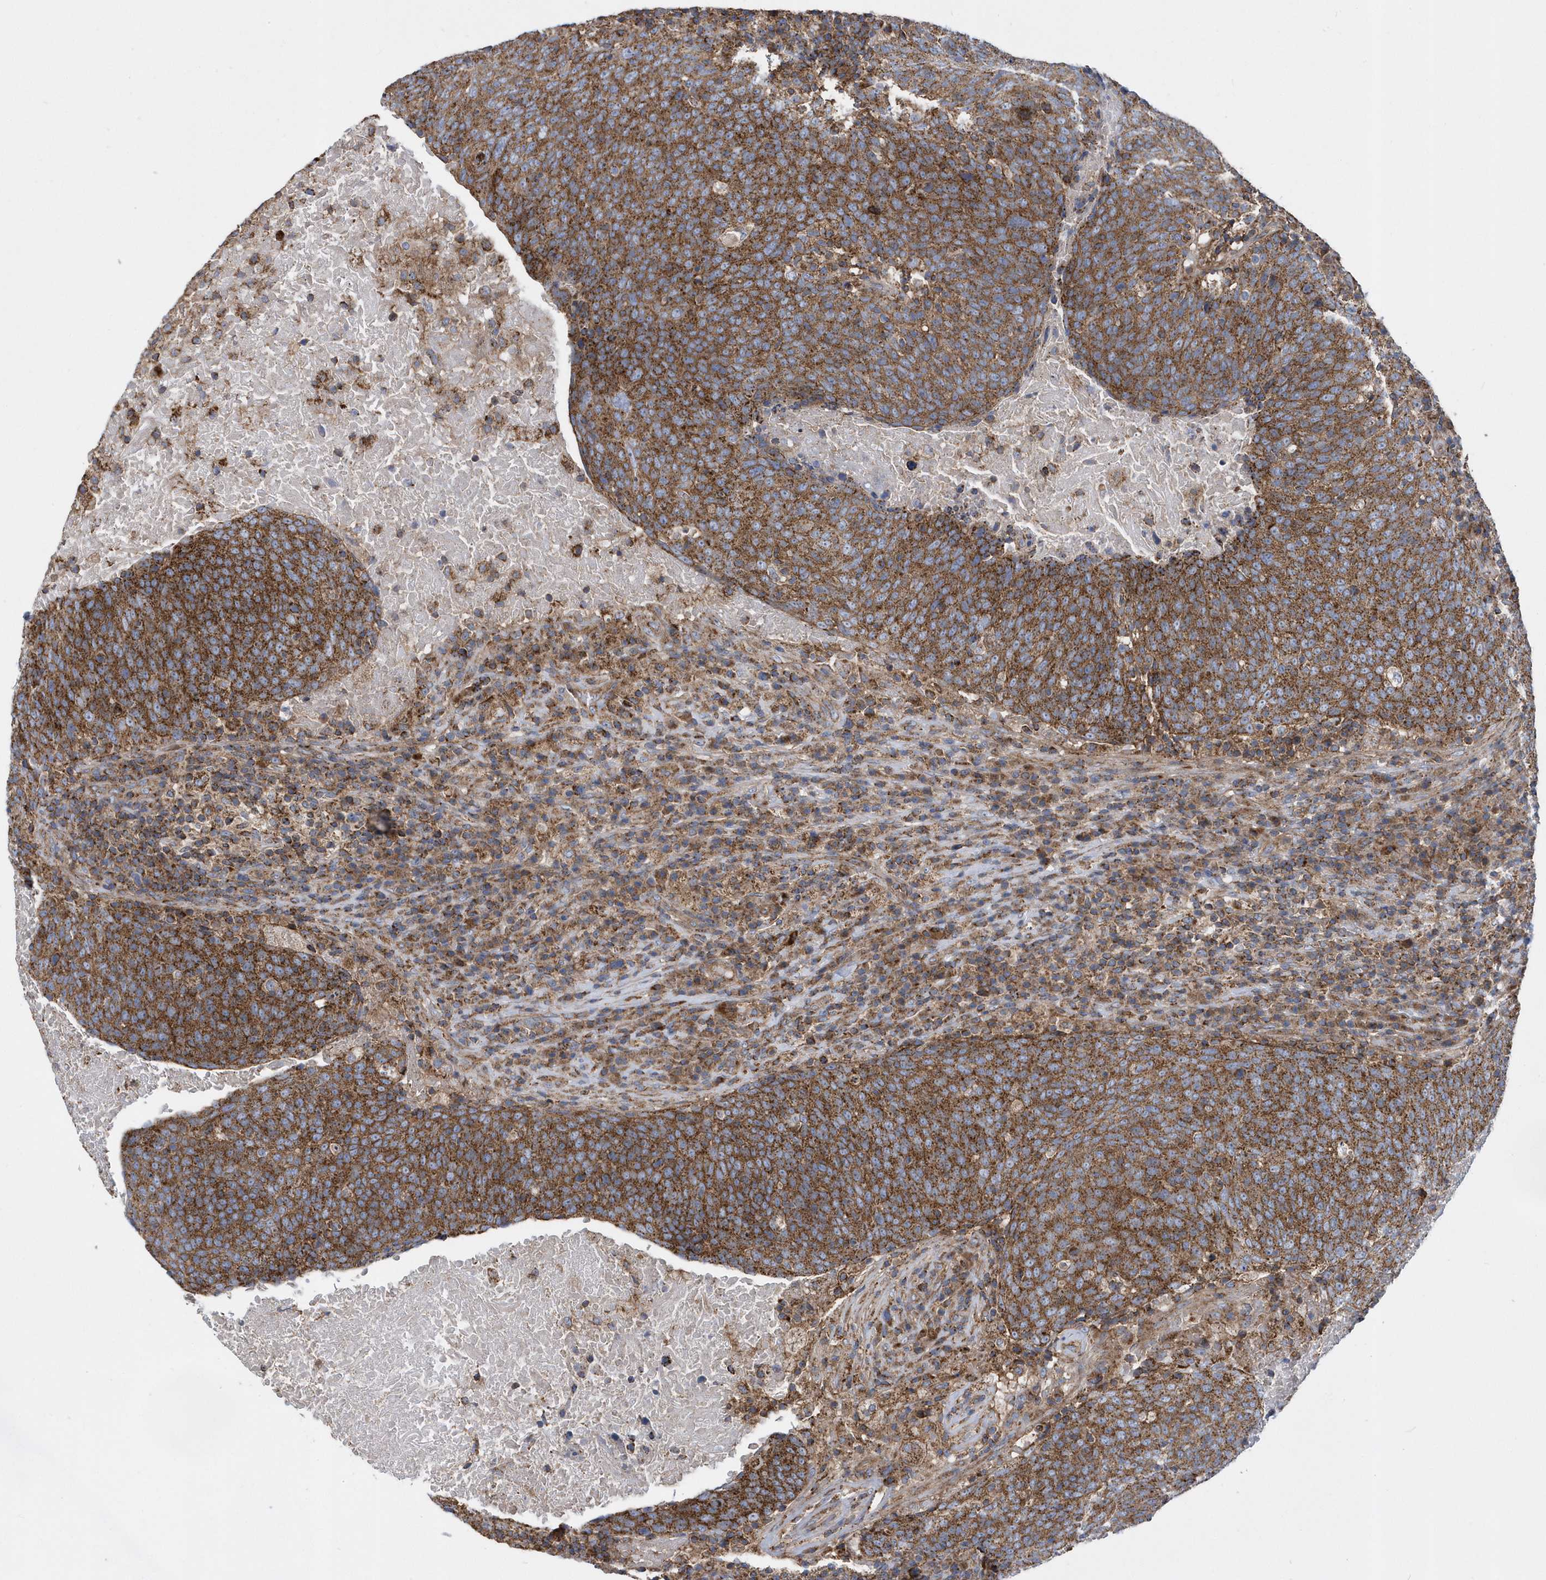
{"staining": {"intensity": "strong", "quantity": ">75%", "location": "cytoplasmic/membranous"}, "tissue": "head and neck cancer", "cell_type": "Tumor cells", "image_type": "cancer", "snomed": [{"axis": "morphology", "description": "Squamous cell carcinoma, NOS"}, {"axis": "morphology", "description": "Squamous cell carcinoma, metastatic, NOS"}, {"axis": "topography", "description": "Lymph node"}, {"axis": "topography", "description": "Head-Neck"}], "caption": "Human head and neck cancer stained for a protein (brown) shows strong cytoplasmic/membranous positive positivity in approximately >75% of tumor cells.", "gene": "TRAIP", "patient": {"sex": "male", "age": 62}}